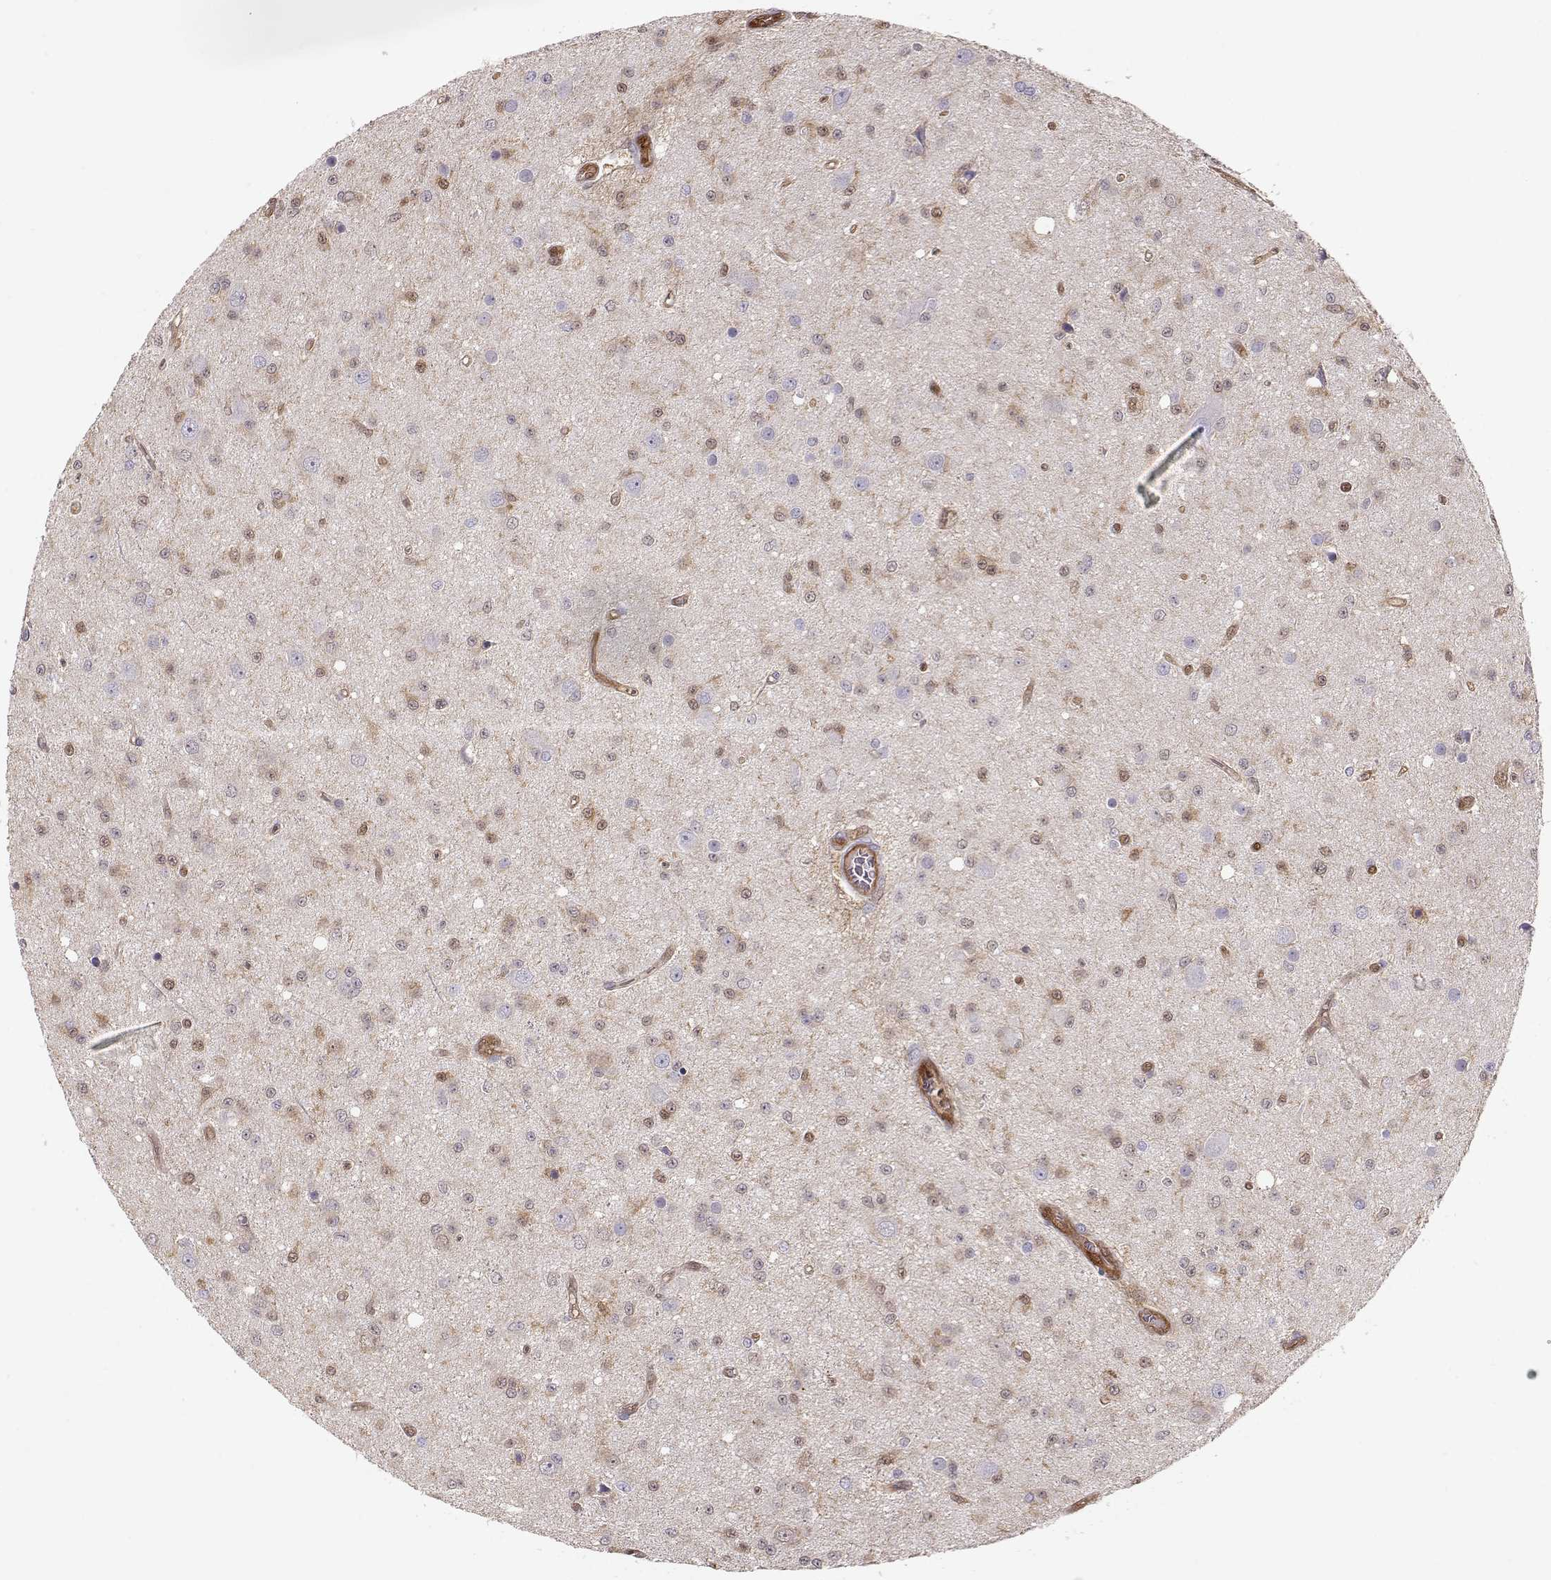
{"staining": {"intensity": "negative", "quantity": "none", "location": "none"}, "tissue": "glioma", "cell_type": "Tumor cells", "image_type": "cancer", "snomed": [{"axis": "morphology", "description": "Glioma, malignant, Low grade"}, {"axis": "topography", "description": "Brain"}], "caption": "This histopathology image is of glioma stained with immunohistochemistry (IHC) to label a protein in brown with the nuclei are counter-stained blue. There is no positivity in tumor cells.", "gene": "PNP", "patient": {"sex": "female", "age": 45}}